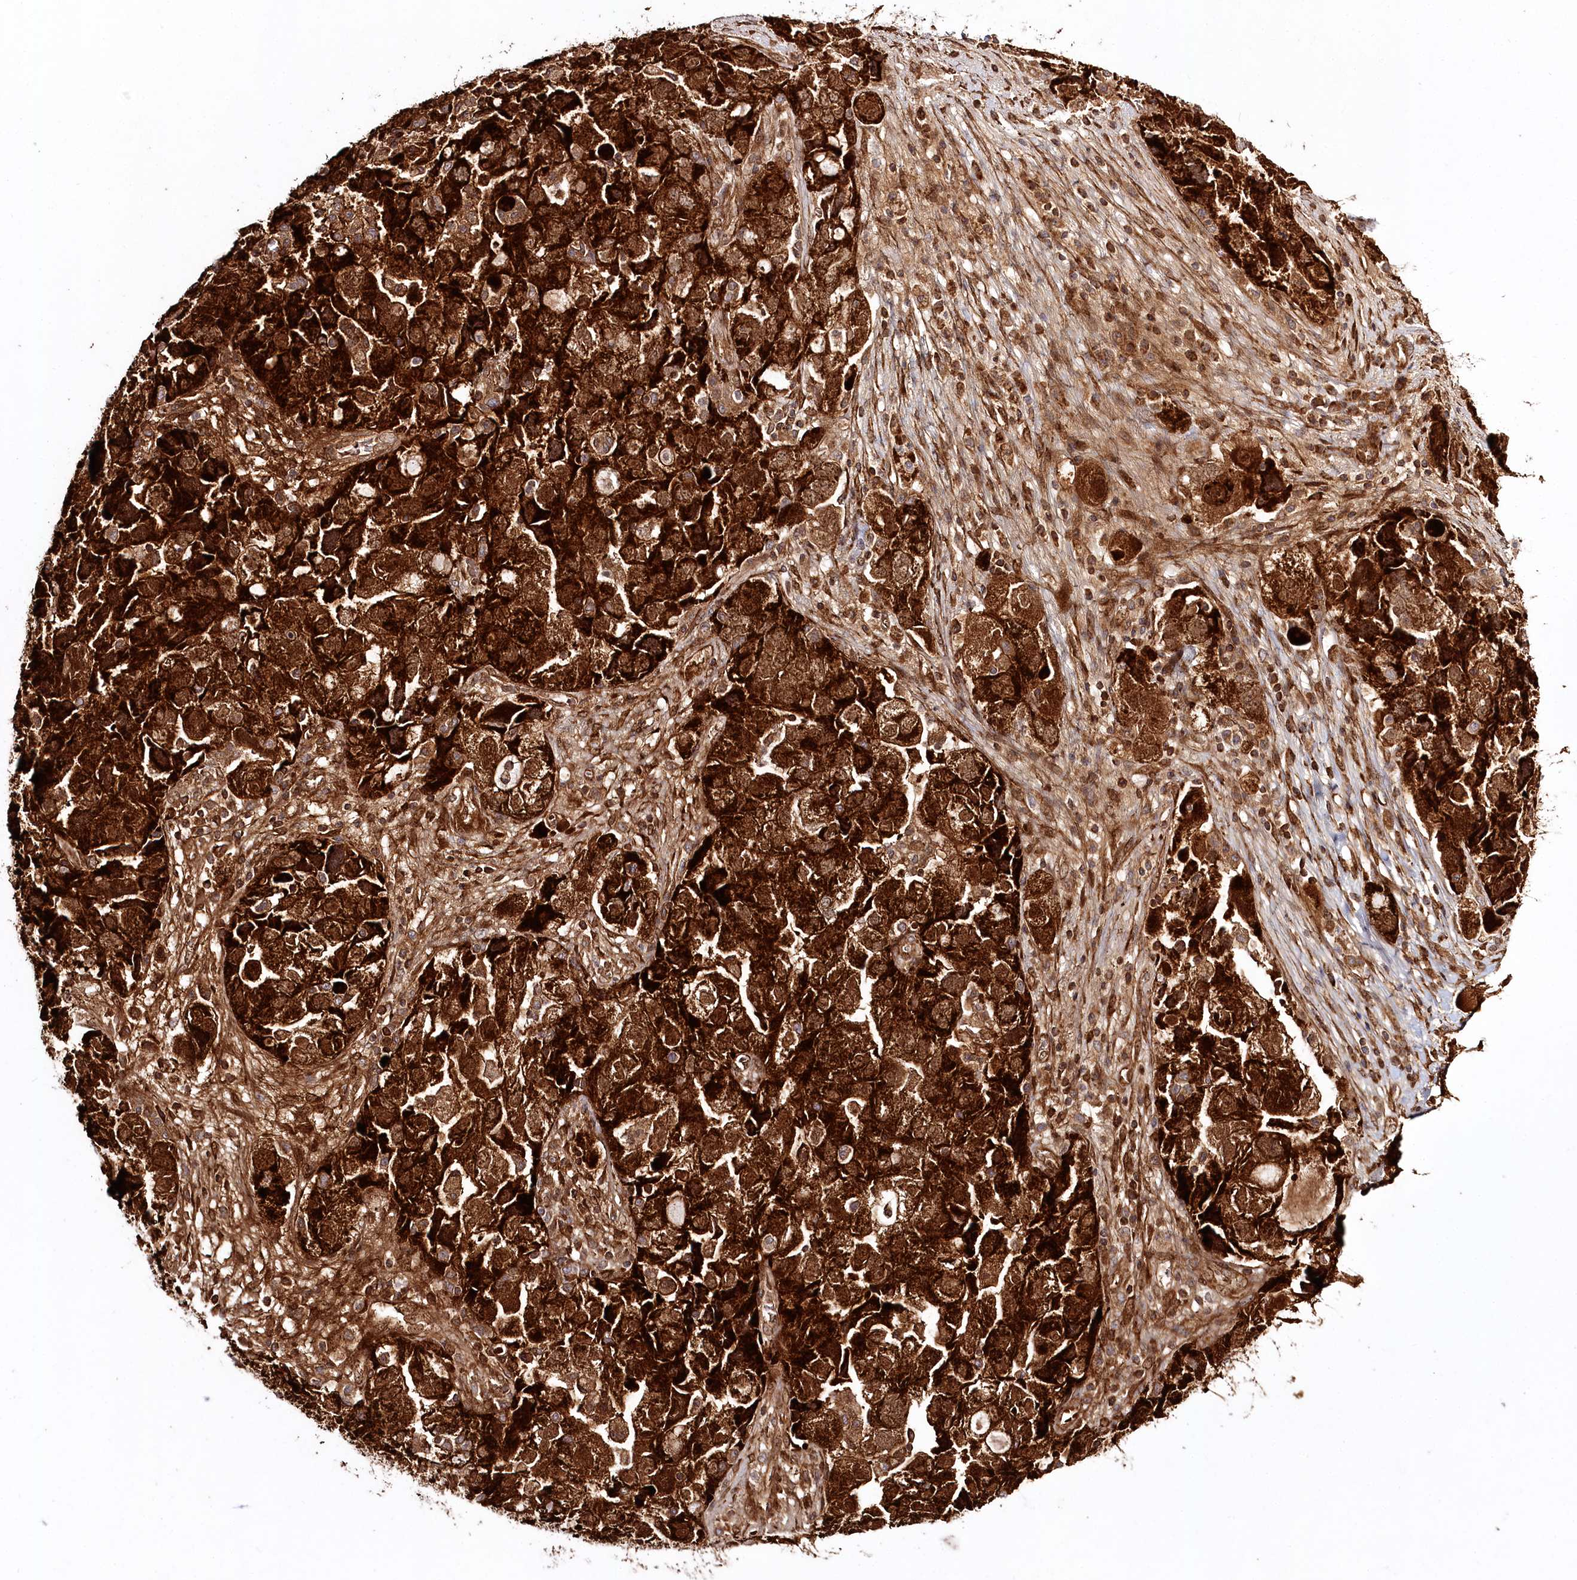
{"staining": {"intensity": "strong", "quantity": ">75%", "location": "cytoplasmic/membranous"}, "tissue": "ovarian cancer", "cell_type": "Tumor cells", "image_type": "cancer", "snomed": [{"axis": "morphology", "description": "Carcinoma, NOS"}, {"axis": "morphology", "description": "Cystadenocarcinoma, serous, NOS"}, {"axis": "topography", "description": "Ovary"}], "caption": "IHC of serous cystadenocarcinoma (ovarian) reveals high levels of strong cytoplasmic/membranous expression in about >75% of tumor cells.", "gene": "REXO2", "patient": {"sex": "female", "age": 69}}